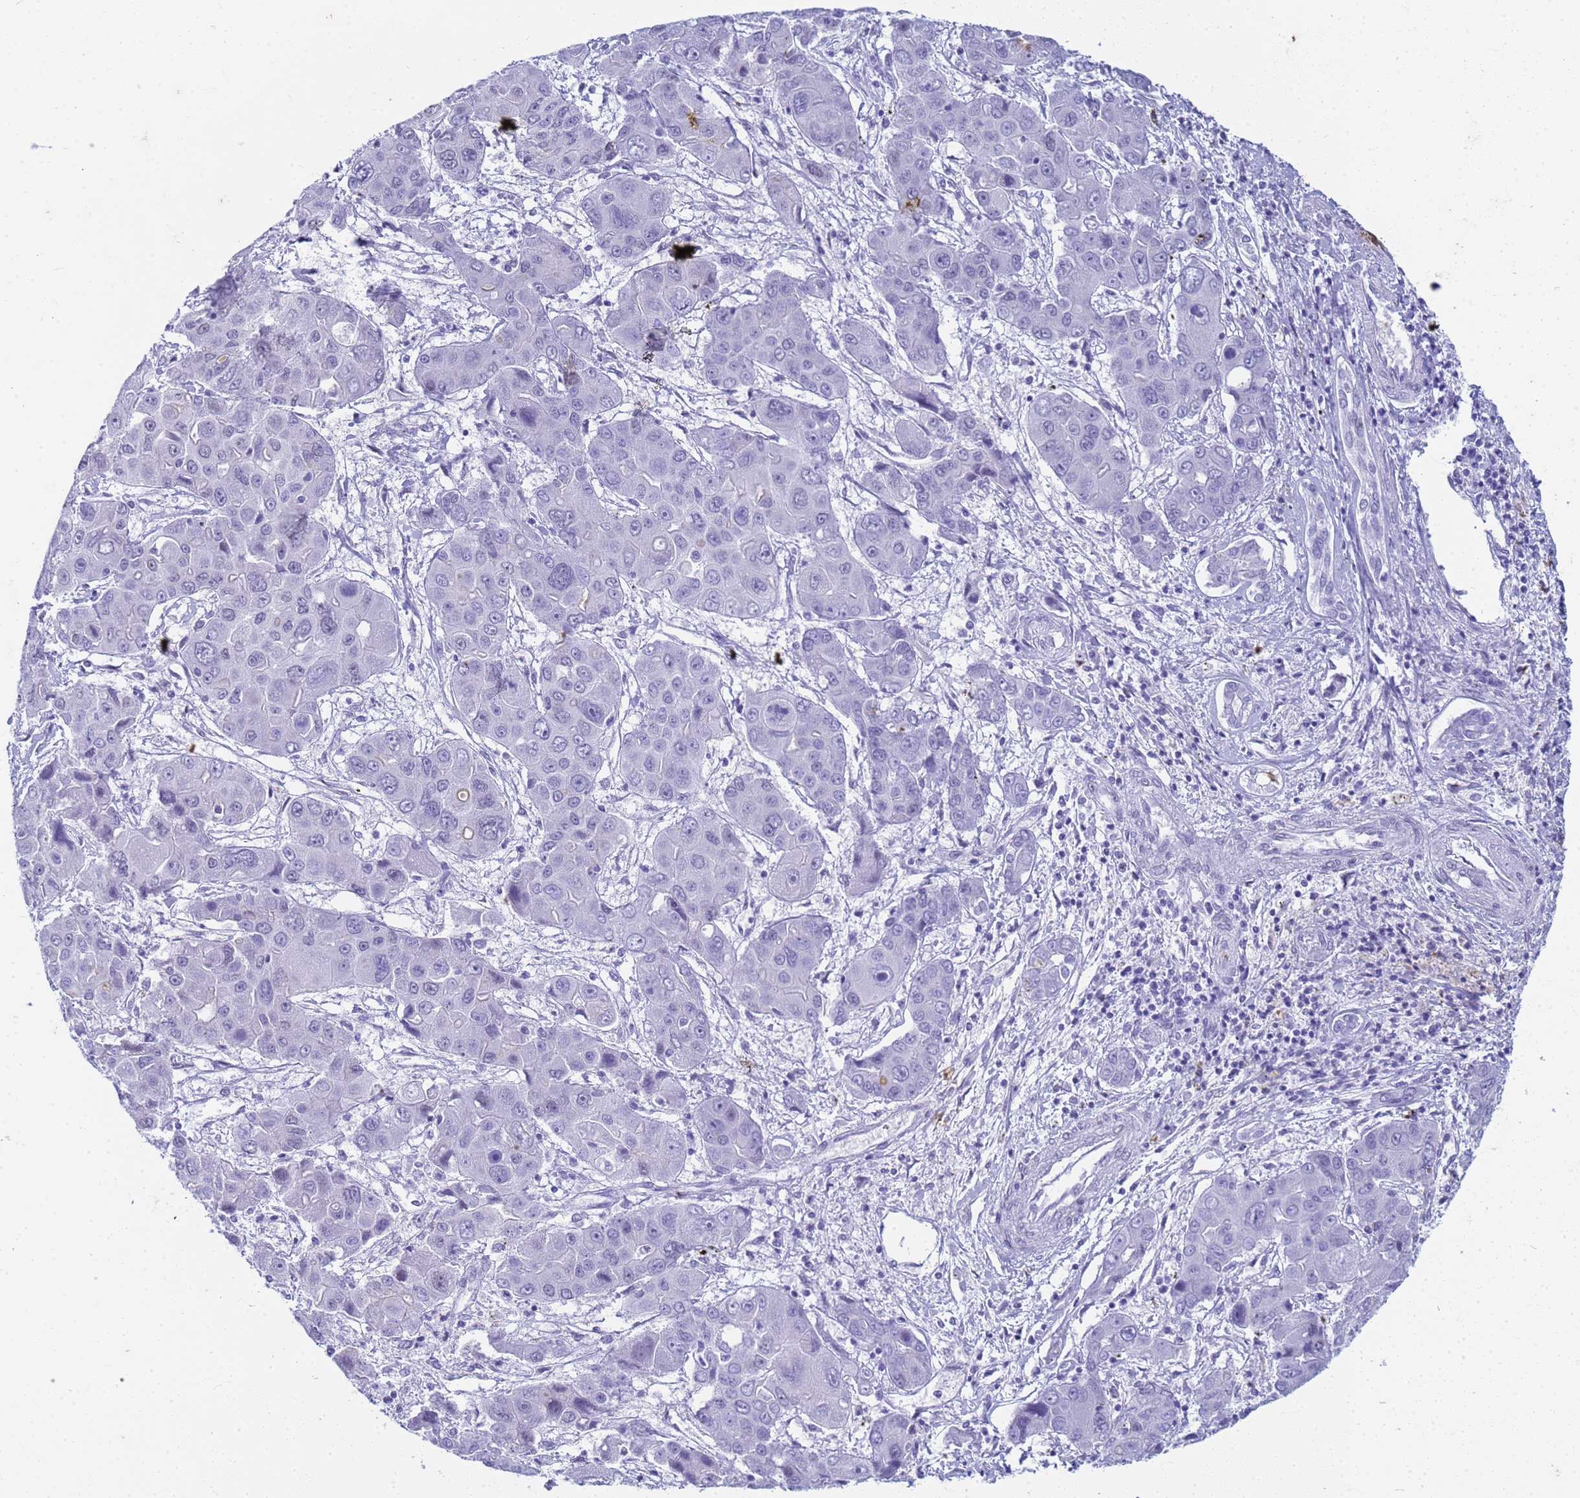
{"staining": {"intensity": "negative", "quantity": "none", "location": "none"}, "tissue": "liver cancer", "cell_type": "Tumor cells", "image_type": "cancer", "snomed": [{"axis": "morphology", "description": "Cholangiocarcinoma"}, {"axis": "topography", "description": "Liver"}], "caption": "Tumor cells are negative for brown protein staining in liver cholangiocarcinoma. (DAB (3,3'-diaminobenzidine) immunohistochemistry (IHC) with hematoxylin counter stain).", "gene": "SLC7A9", "patient": {"sex": "male", "age": 67}}